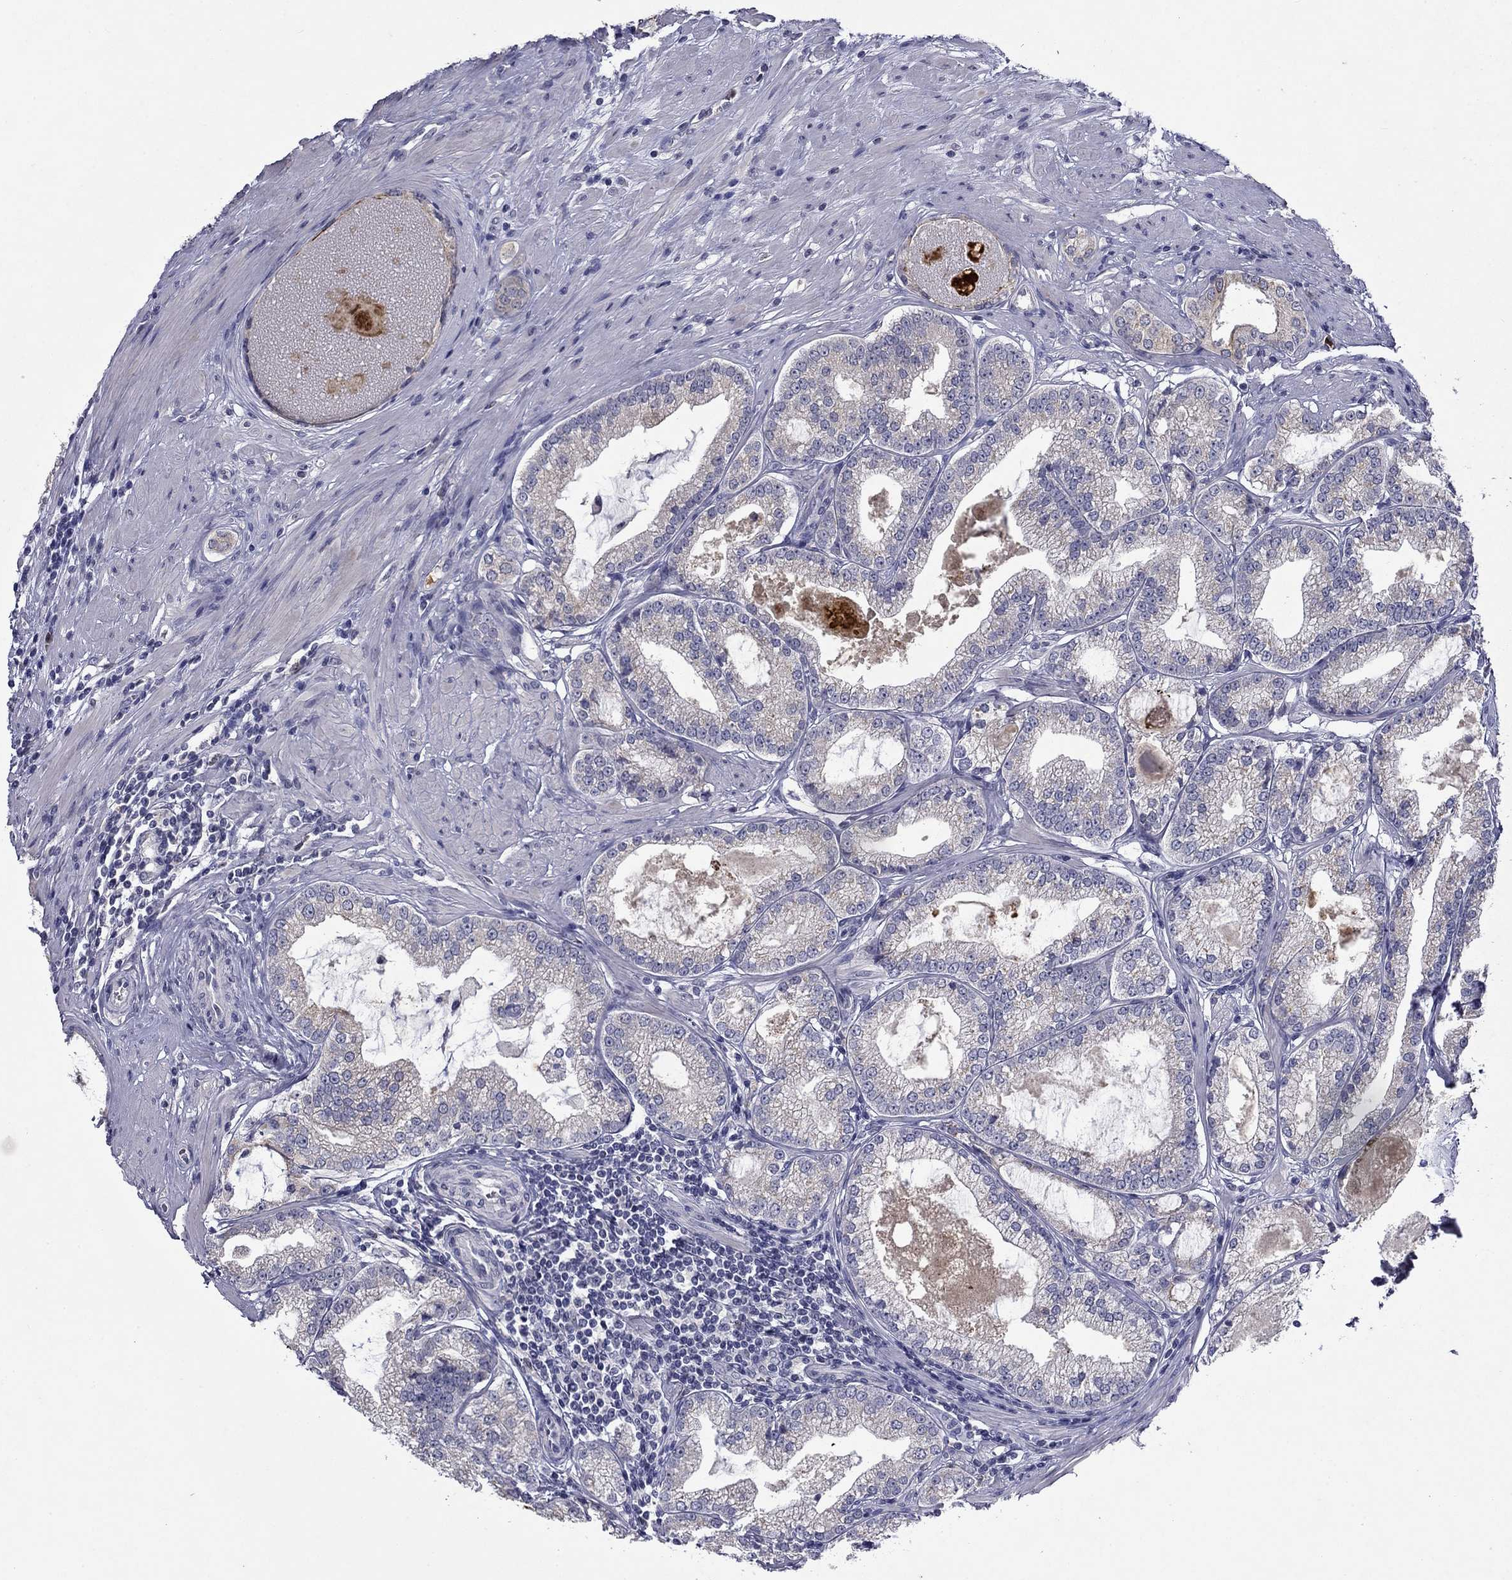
{"staining": {"intensity": "negative", "quantity": "none", "location": "none"}, "tissue": "prostate cancer", "cell_type": "Tumor cells", "image_type": "cancer", "snomed": [{"axis": "morphology", "description": "Adenocarcinoma, High grade"}, {"axis": "topography", "description": "Prostate and seminal vesicle, NOS"}], "caption": "The photomicrograph reveals no staining of tumor cells in prostate cancer.", "gene": "IRF5", "patient": {"sex": "male", "age": 62}}